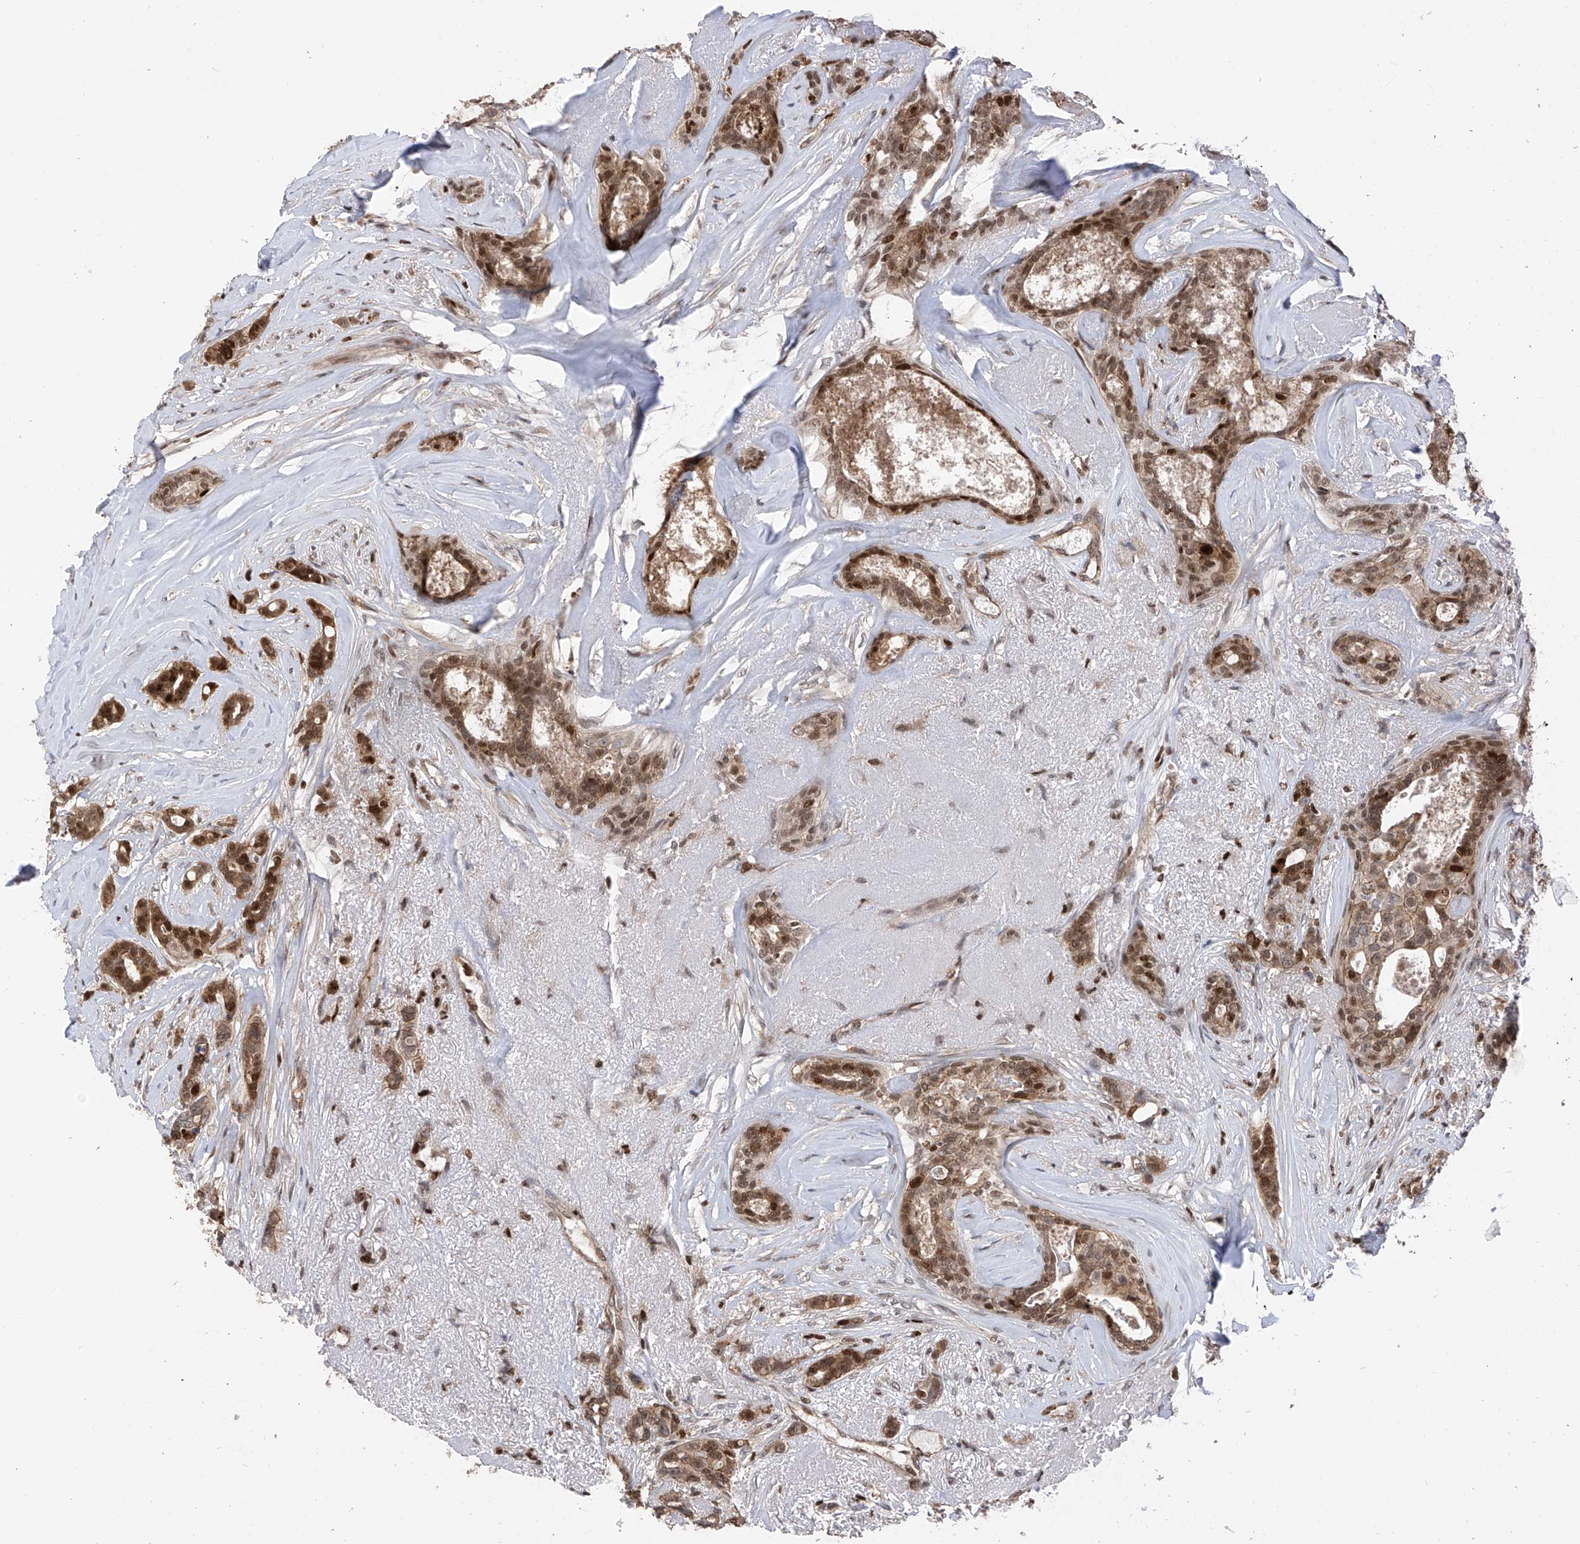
{"staining": {"intensity": "moderate", "quantity": ">75%", "location": "cytoplasmic/membranous,nuclear"}, "tissue": "breast cancer", "cell_type": "Tumor cells", "image_type": "cancer", "snomed": [{"axis": "morphology", "description": "Lobular carcinoma"}, {"axis": "topography", "description": "Breast"}], "caption": "Breast cancer (lobular carcinoma) stained for a protein (brown) reveals moderate cytoplasmic/membranous and nuclear positive positivity in approximately >75% of tumor cells.", "gene": "DNAJC9", "patient": {"sex": "female", "age": 51}}